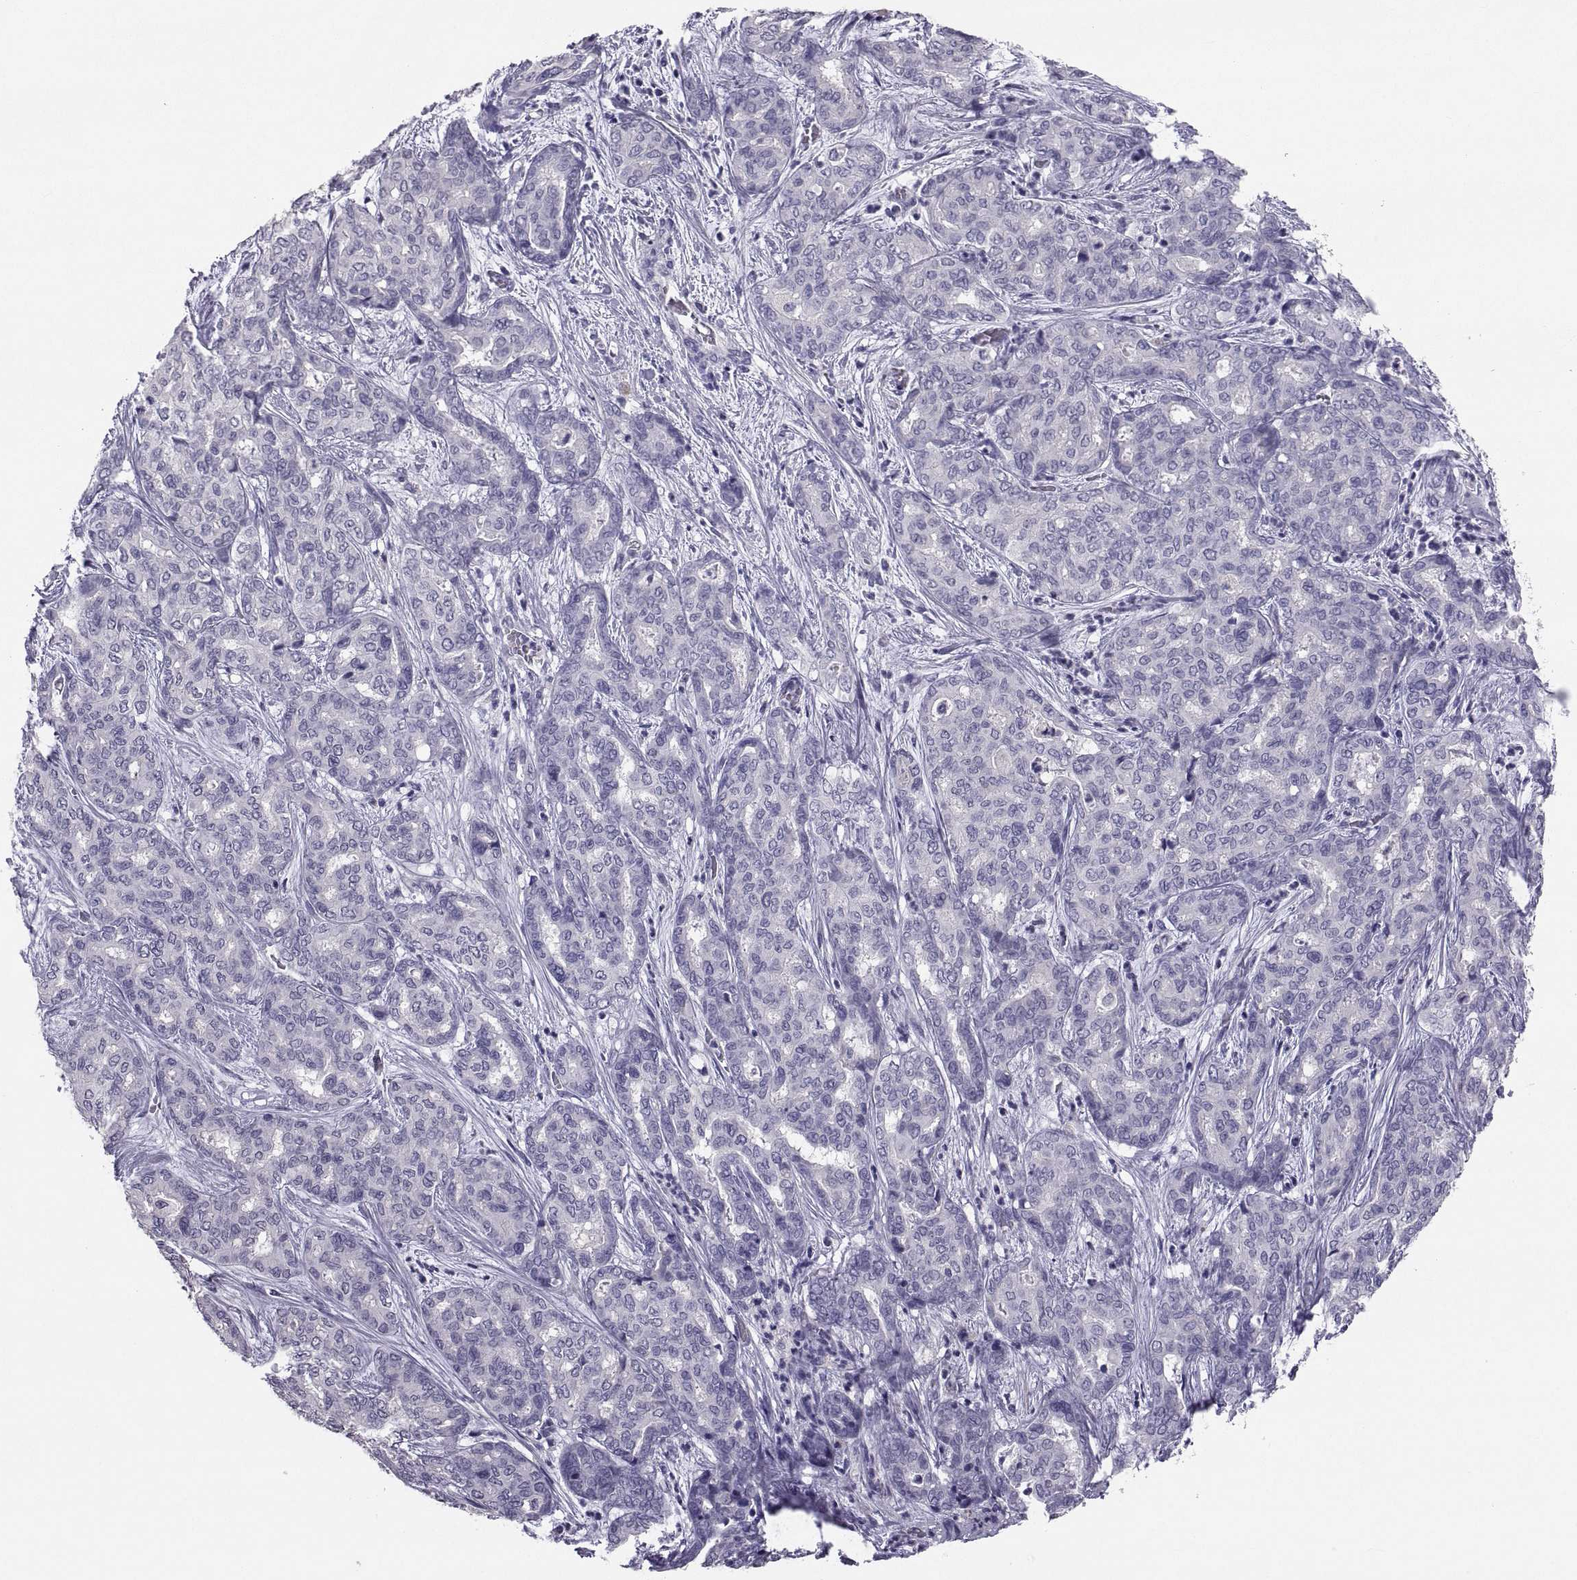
{"staining": {"intensity": "negative", "quantity": "none", "location": "none"}, "tissue": "liver cancer", "cell_type": "Tumor cells", "image_type": "cancer", "snomed": [{"axis": "morphology", "description": "Cholangiocarcinoma"}, {"axis": "topography", "description": "Liver"}], "caption": "High power microscopy image of an immunohistochemistry photomicrograph of liver cancer, revealing no significant positivity in tumor cells. (DAB immunohistochemistry (IHC) with hematoxylin counter stain).", "gene": "IGSF1", "patient": {"sex": "female", "age": 64}}